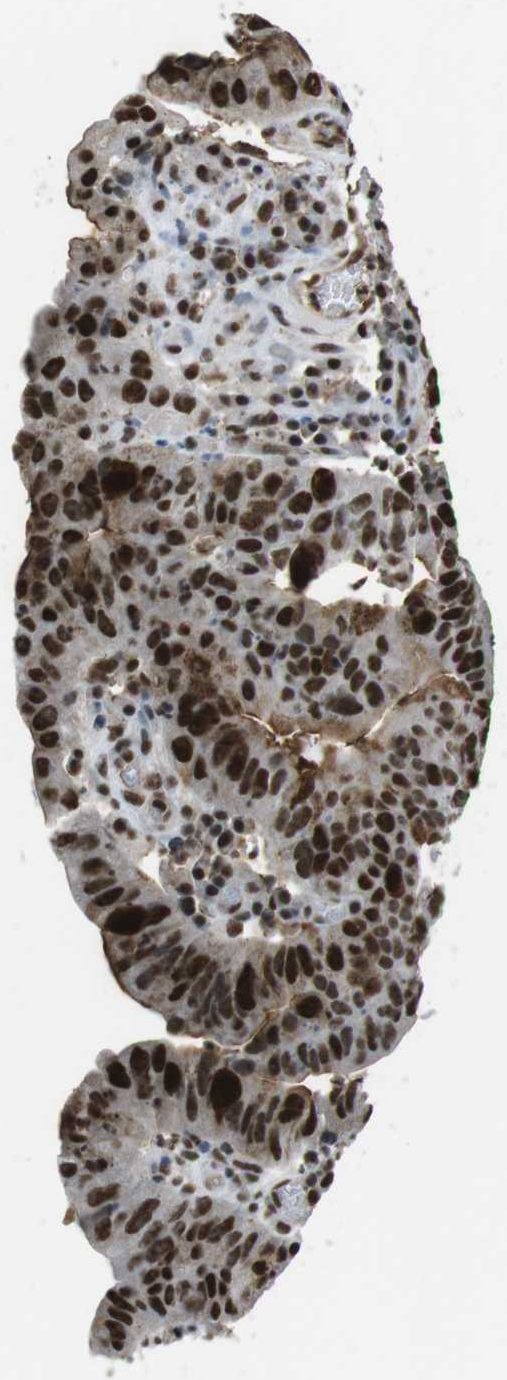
{"staining": {"intensity": "strong", "quantity": ">75%", "location": "nuclear"}, "tissue": "stomach cancer", "cell_type": "Tumor cells", "image_type": "cancer", "snomed": [{"axis": "morphology", "description": "Adenocarcinoma, NOS"}, {"axis": "topography", "description": "Stomach"}], "caption": "Immunohistochemistry (IHC) (DAB) staining of stomach adenocarcinoma exhibits strong nuclear protein expression in about >75% of tumor cells.", "gene": "CSNK2B", "patient": {"sex": "male", "age": 59}}